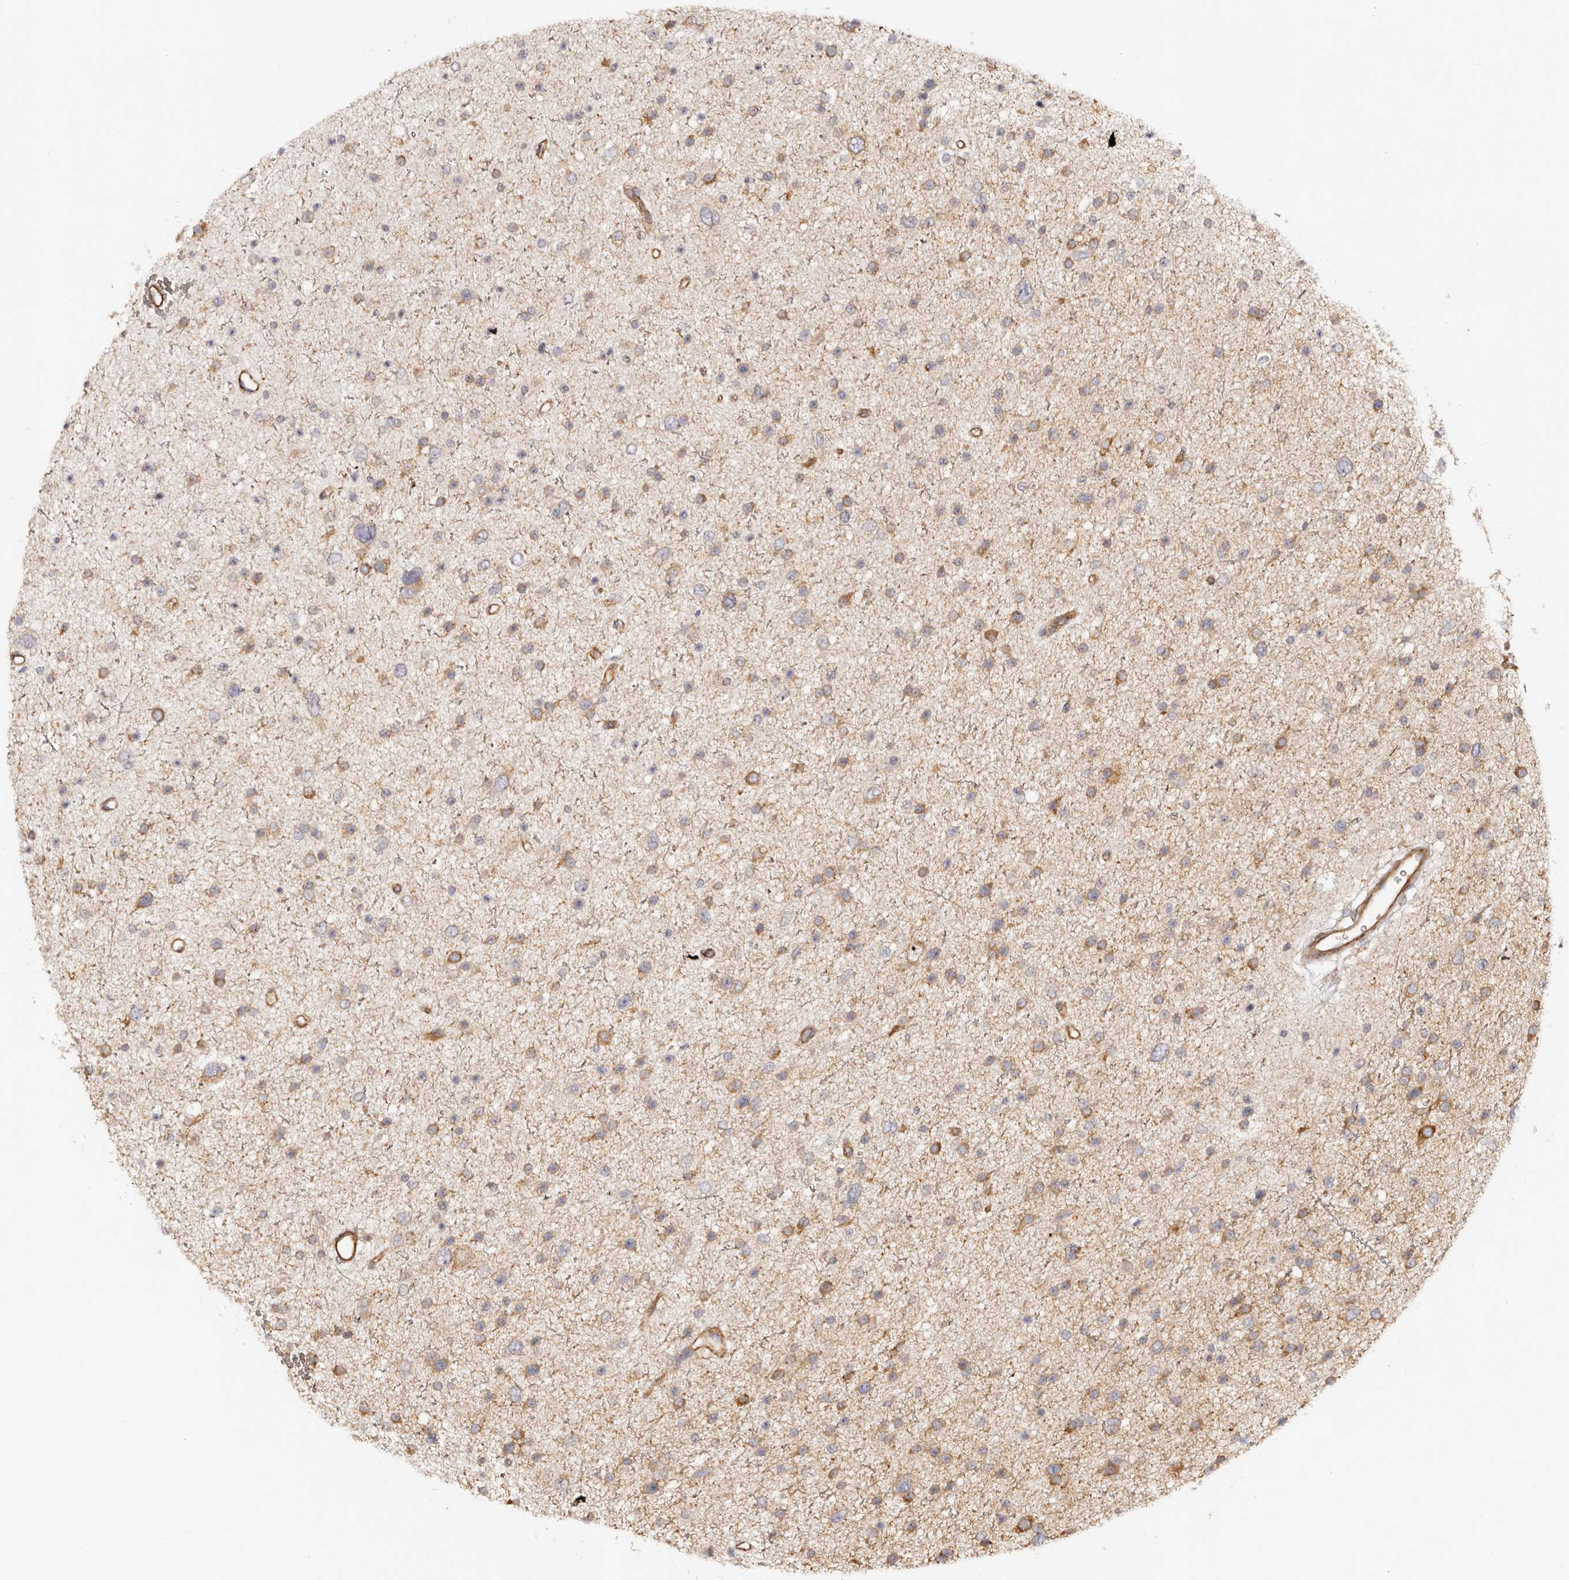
{"staining": {"intensity": "moderate", "quantity": "<25%", "location": "cytoplasmic/membranous"}, "tissue": "glioma", "cell_type": "Tumor cells", "image_type": "cancer", "snomed": [{"axis": "morphology", "description": "Glioma, malignant, Low grade"}, {"axis": "topography", "description": "Brain"}], "caption": "About <25% of tumor cells in glioma show moderate cytoplasmic/membranous protein staining as visualized by brown immunohistochemical staining.", "gene": "RPS6", "patient": {"sex": "female", "age": 37}}